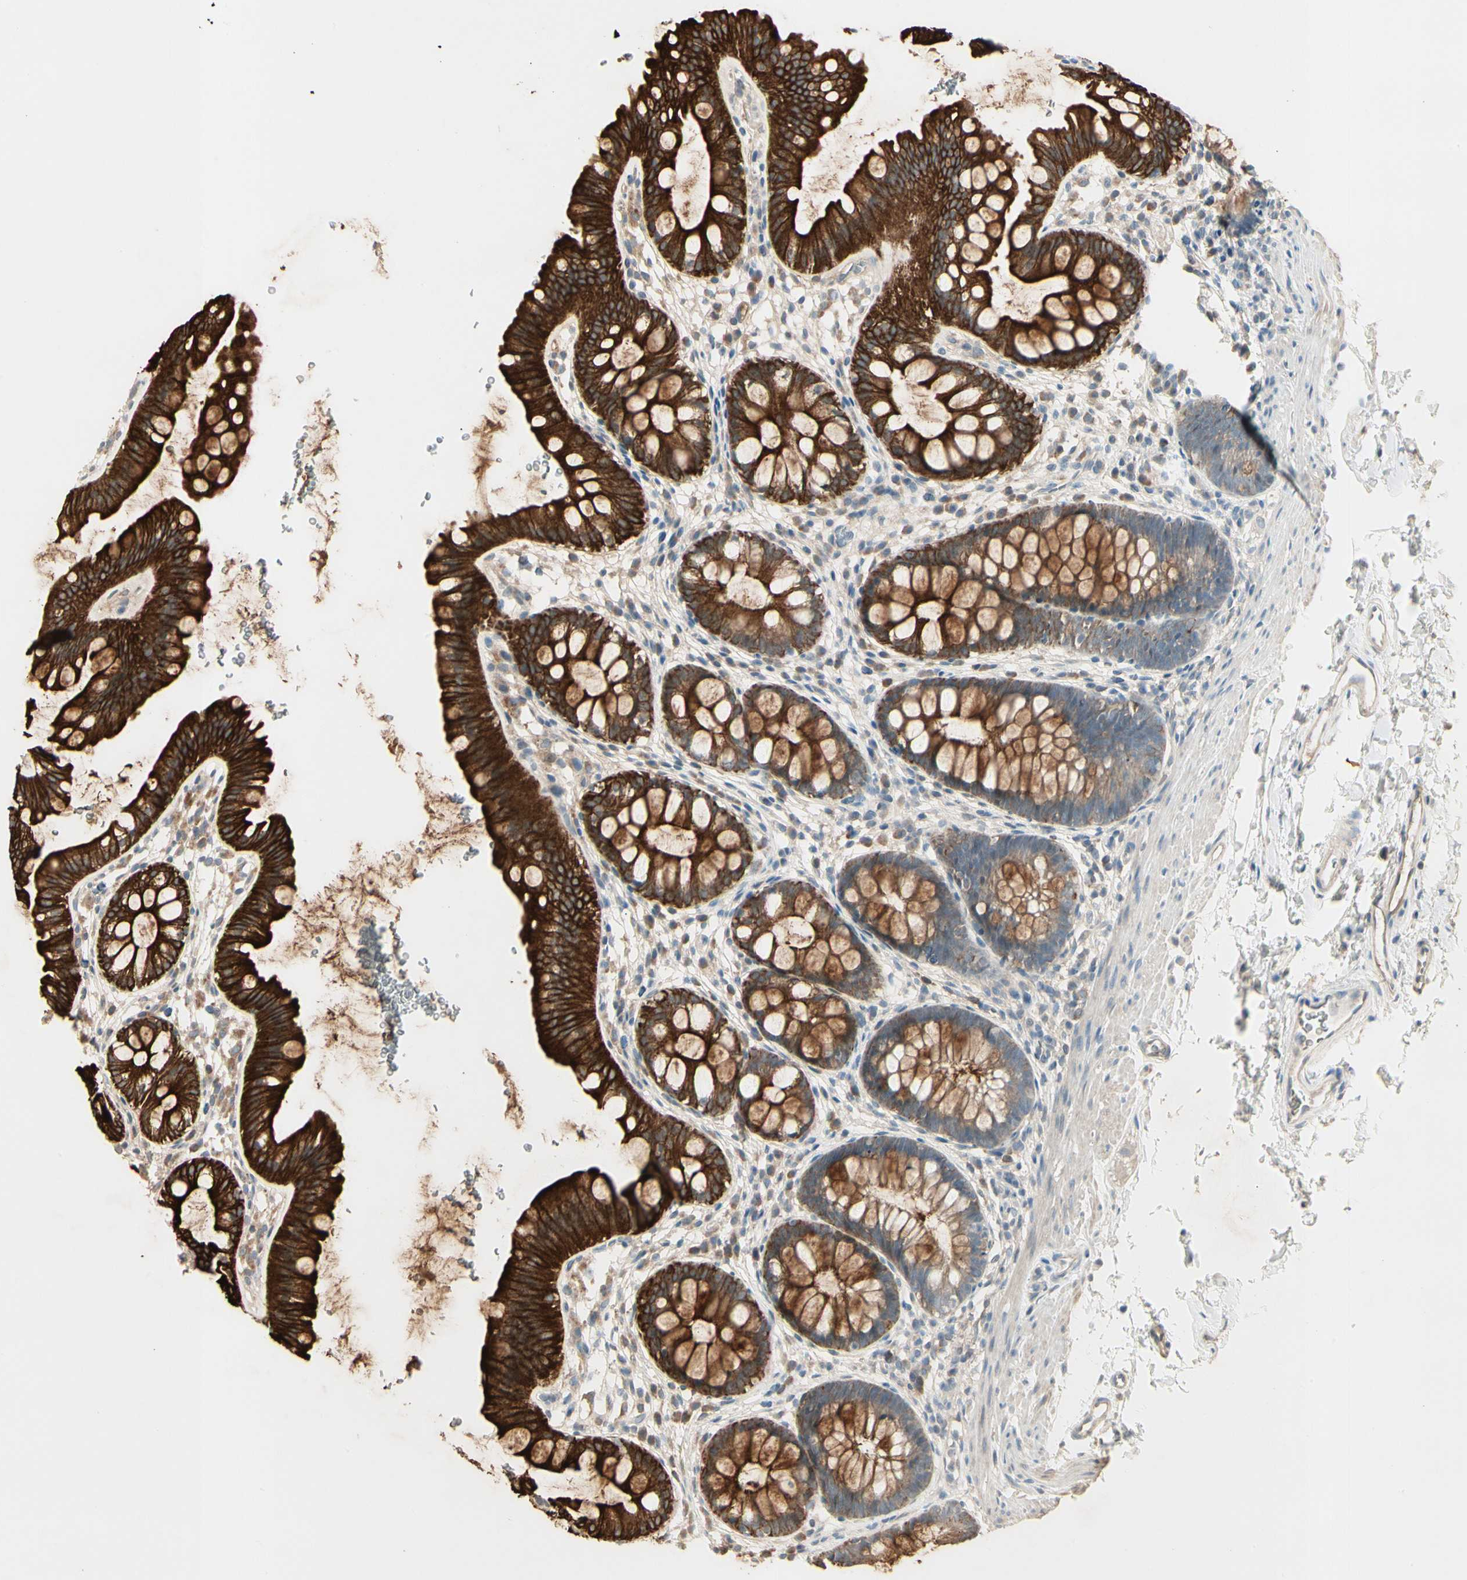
{"staining": {"intensity": "strong", "quantity": ">75%", "location": "cytoplasmic/membranous"}, "tissue": "rectum", "cell_type": "Glandular cells", "image_type": "normal", "snomed": [{"axis": "morphology", "description": "Normal tissue, NOS"}, {"axis": "topography", "description": "Rectum"}], "caption": "IHC of normal human rectum demonstrates high levels of strong cytoplasmic/membranous expression in approximately >75% of glandular cells.", "gene": "SKIL", "patient": {"sex": "female", "age": 24}}